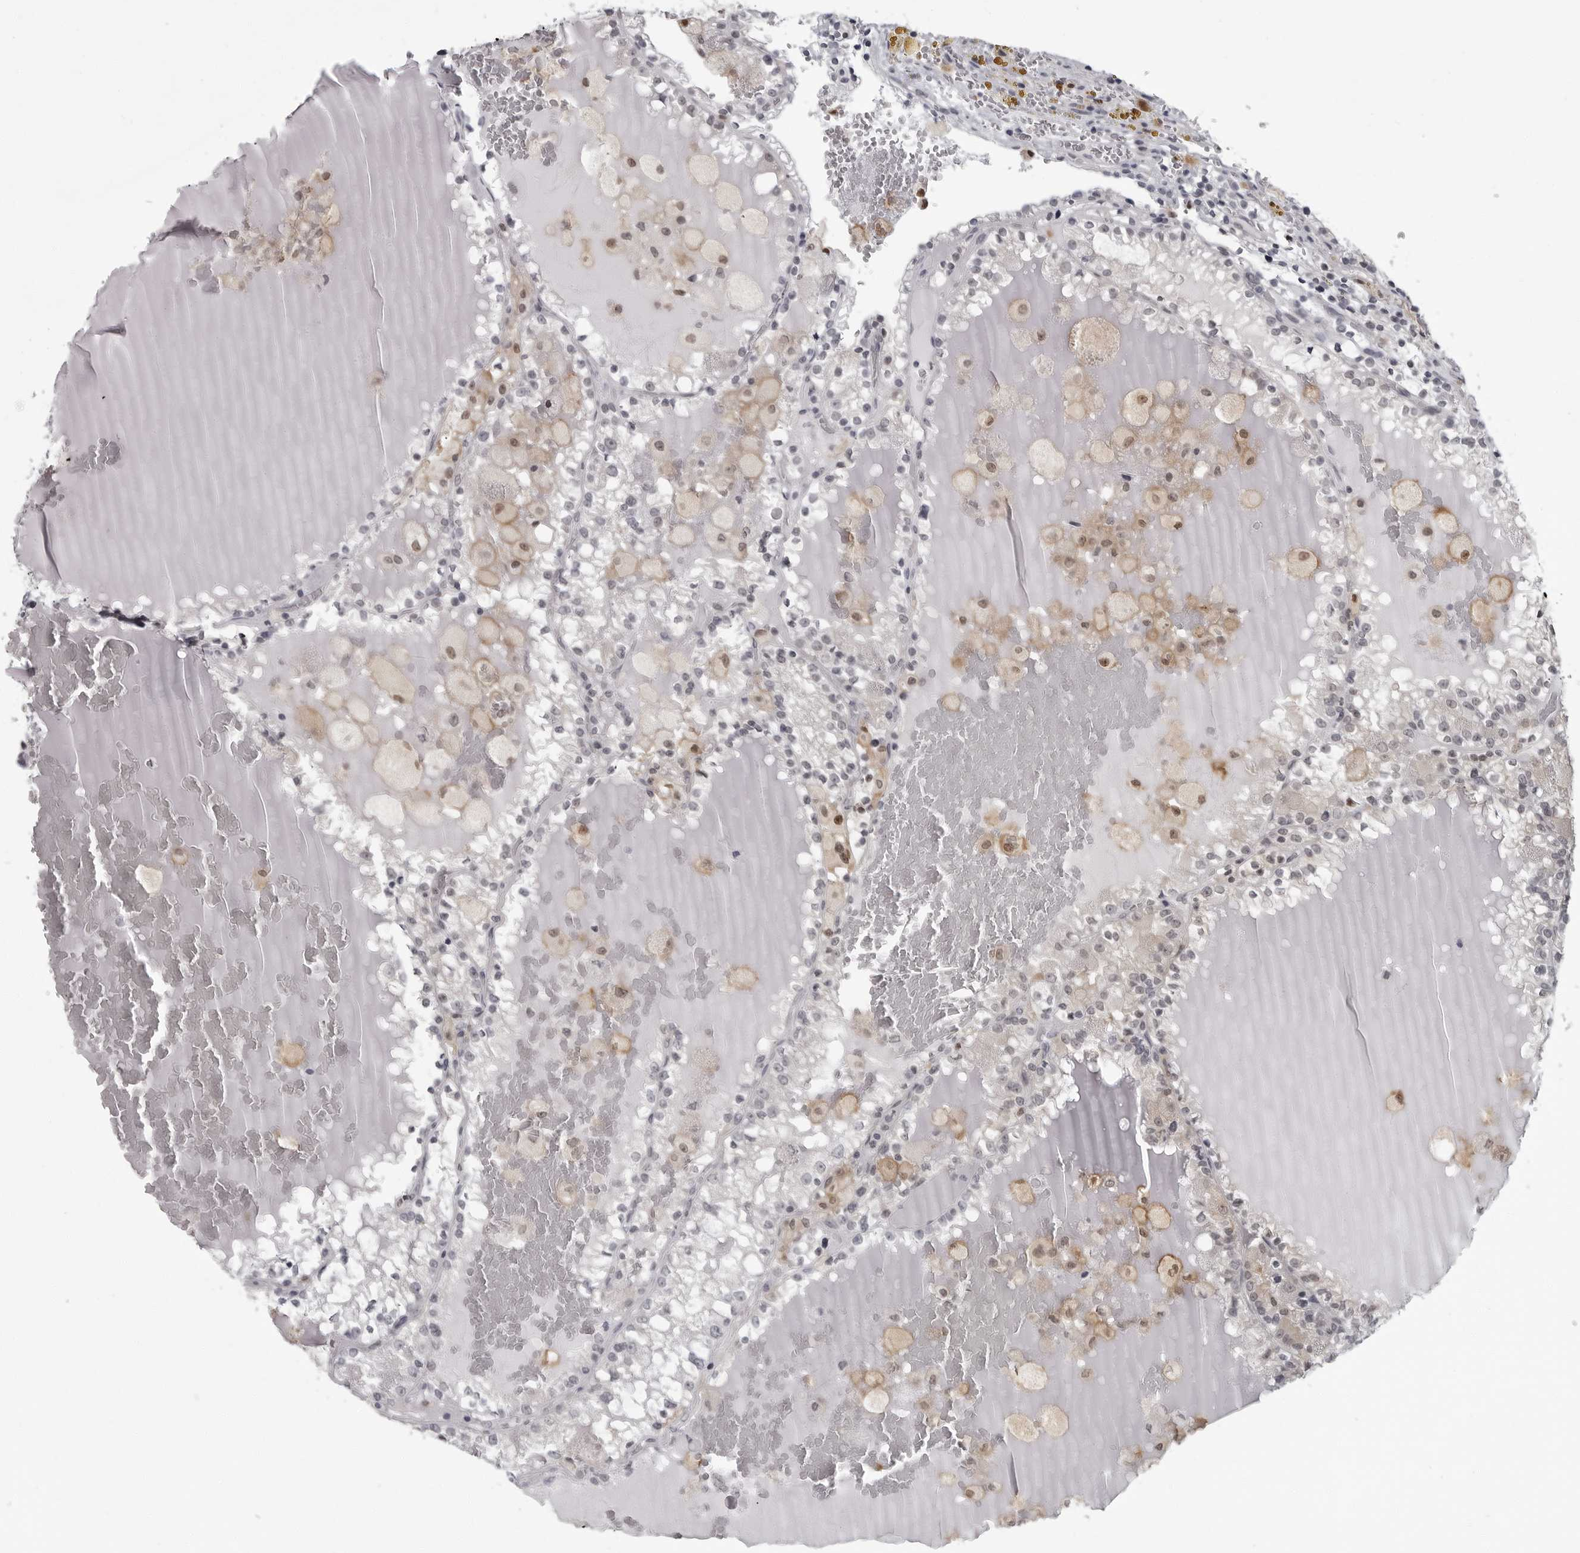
{"staining": {"intensity": "negative", "quantity": "none", "location": "none"}, "tissue": "renal cancer", "cell_type": "Tumor cells", "image_type": "cancer", "snomed": [{"axis": "morphology", "description": "Adenocarcinoma, NOS"}, {"axis": "topography", "description": "Kidney"}], "caption": "Adenocarcinoma (renal) was stained to show a protein in brown. There is no significant staining in tumor cells.", "gene": "LZIC", "patient": {"sex": "female", "age": 56}}